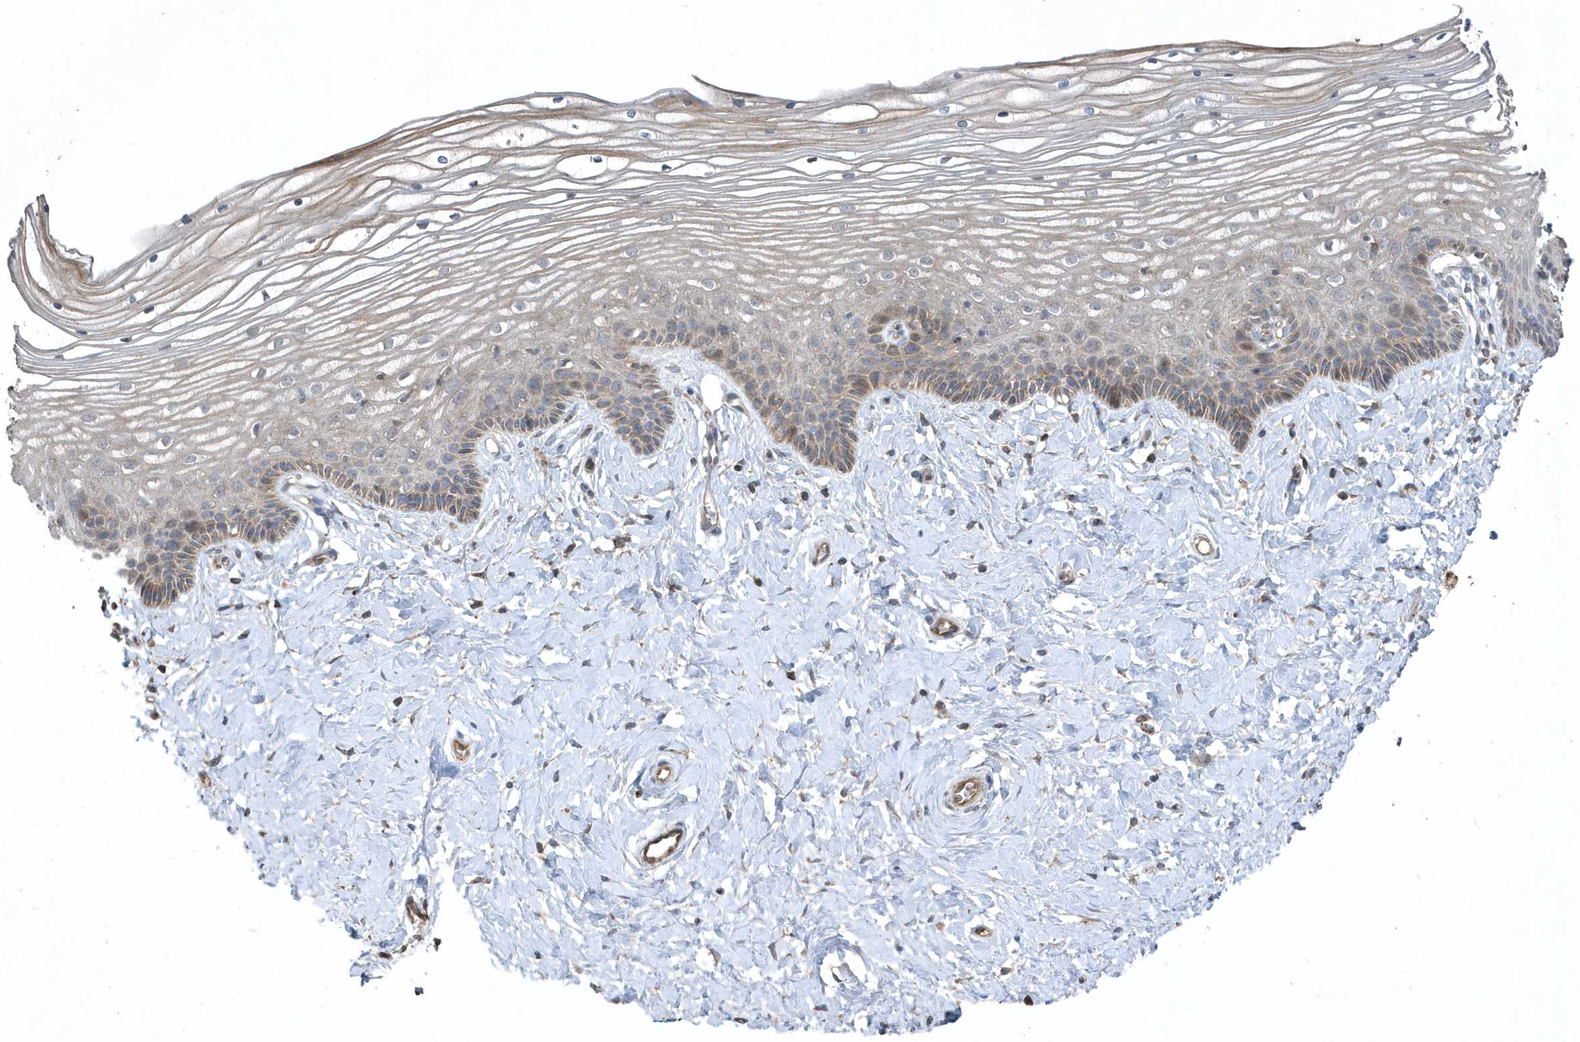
{"staining": {"intensity": "moderate", "quantity": "25%-75%", "location": "cytoplasmic/membranous"}, "tissue": "vagina", "cell_type": "Squamous epithelial cells", "image_type": "normal", "snomed": [{"axis": "morphology", "description": "Normal tissue, NOS"}, {"axis": "topography", "description": "Vagina"}, {"axis": "topography", "description": "Cervix"}], "caption": "Immunohistochemistry (IHC) staining of benign vagina, which displays medium levels of moderate cytoplasmic/membranous positivity in about 25%-75% of squamous epithelial cells indicating moderate cytoplasmic/membranous protein staining. The staining was performed using DAB (3,3'-diaminobenzidine) (brown) for protein detection and nuclei were counterstained in hematoxylin (blue).", "gene": "SENP8", "patient": {"sex": "female", "age": 40}}